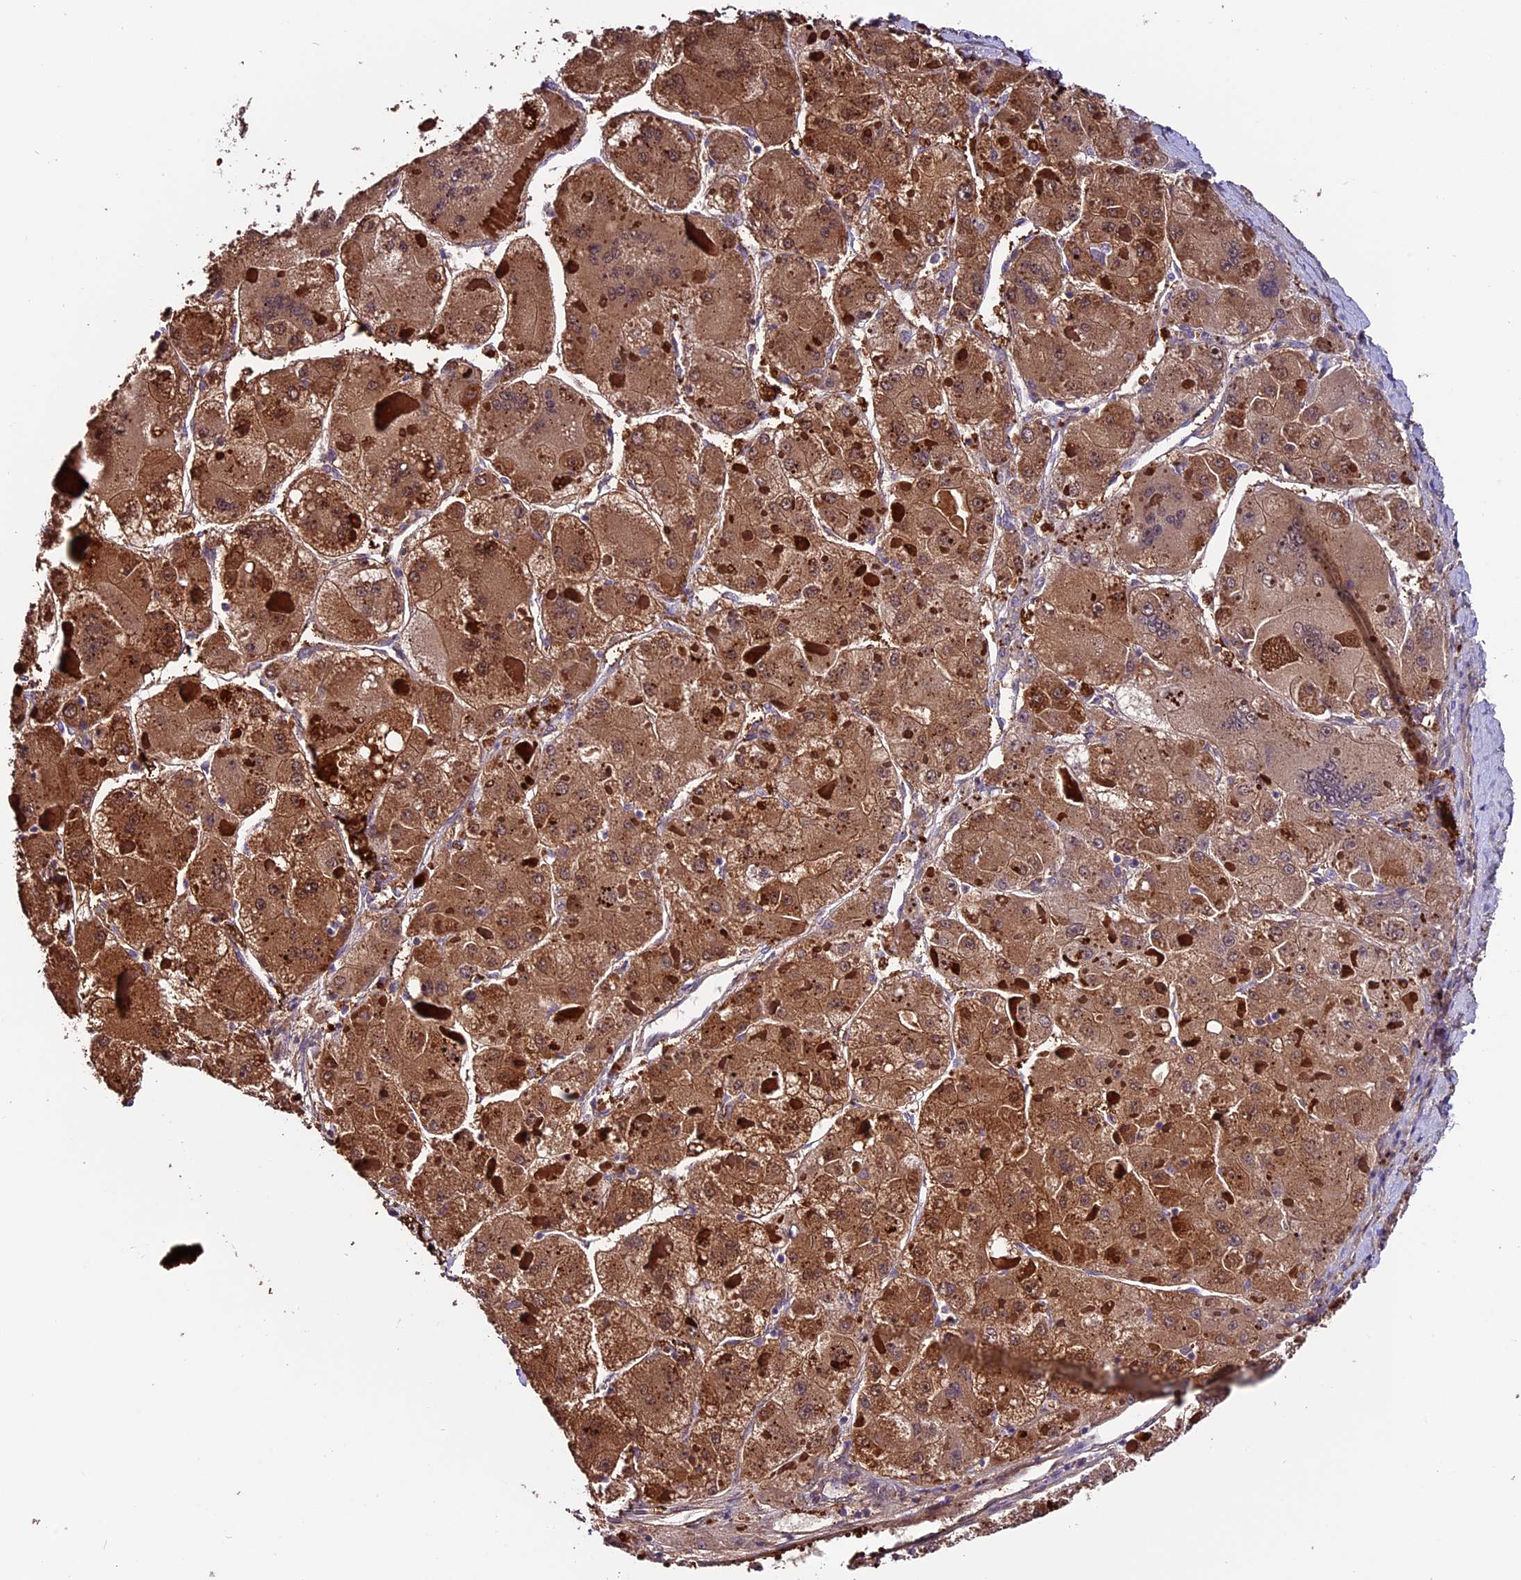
{"staining": {"intensity": "moderate", "quantity": ">75%", "location": "cytoplasmic/membranous"}, "tissue": "liver cancer", "cell_type": "Tumor cells", "image_type": "cancer", "snomed": [{"axis": "morphology", "description": "Carcinoma, Hepatocellular, NOS"}, {"axis": "topography", "description": "Liver"}], "caption": "IHC of liver cancer demonstrates medium levels of moderate cytoplasmic/membranous positivity in about >75% of tumor cells.", "gene": "DDX28", "patient": {"sex": "female", "age": 73}}